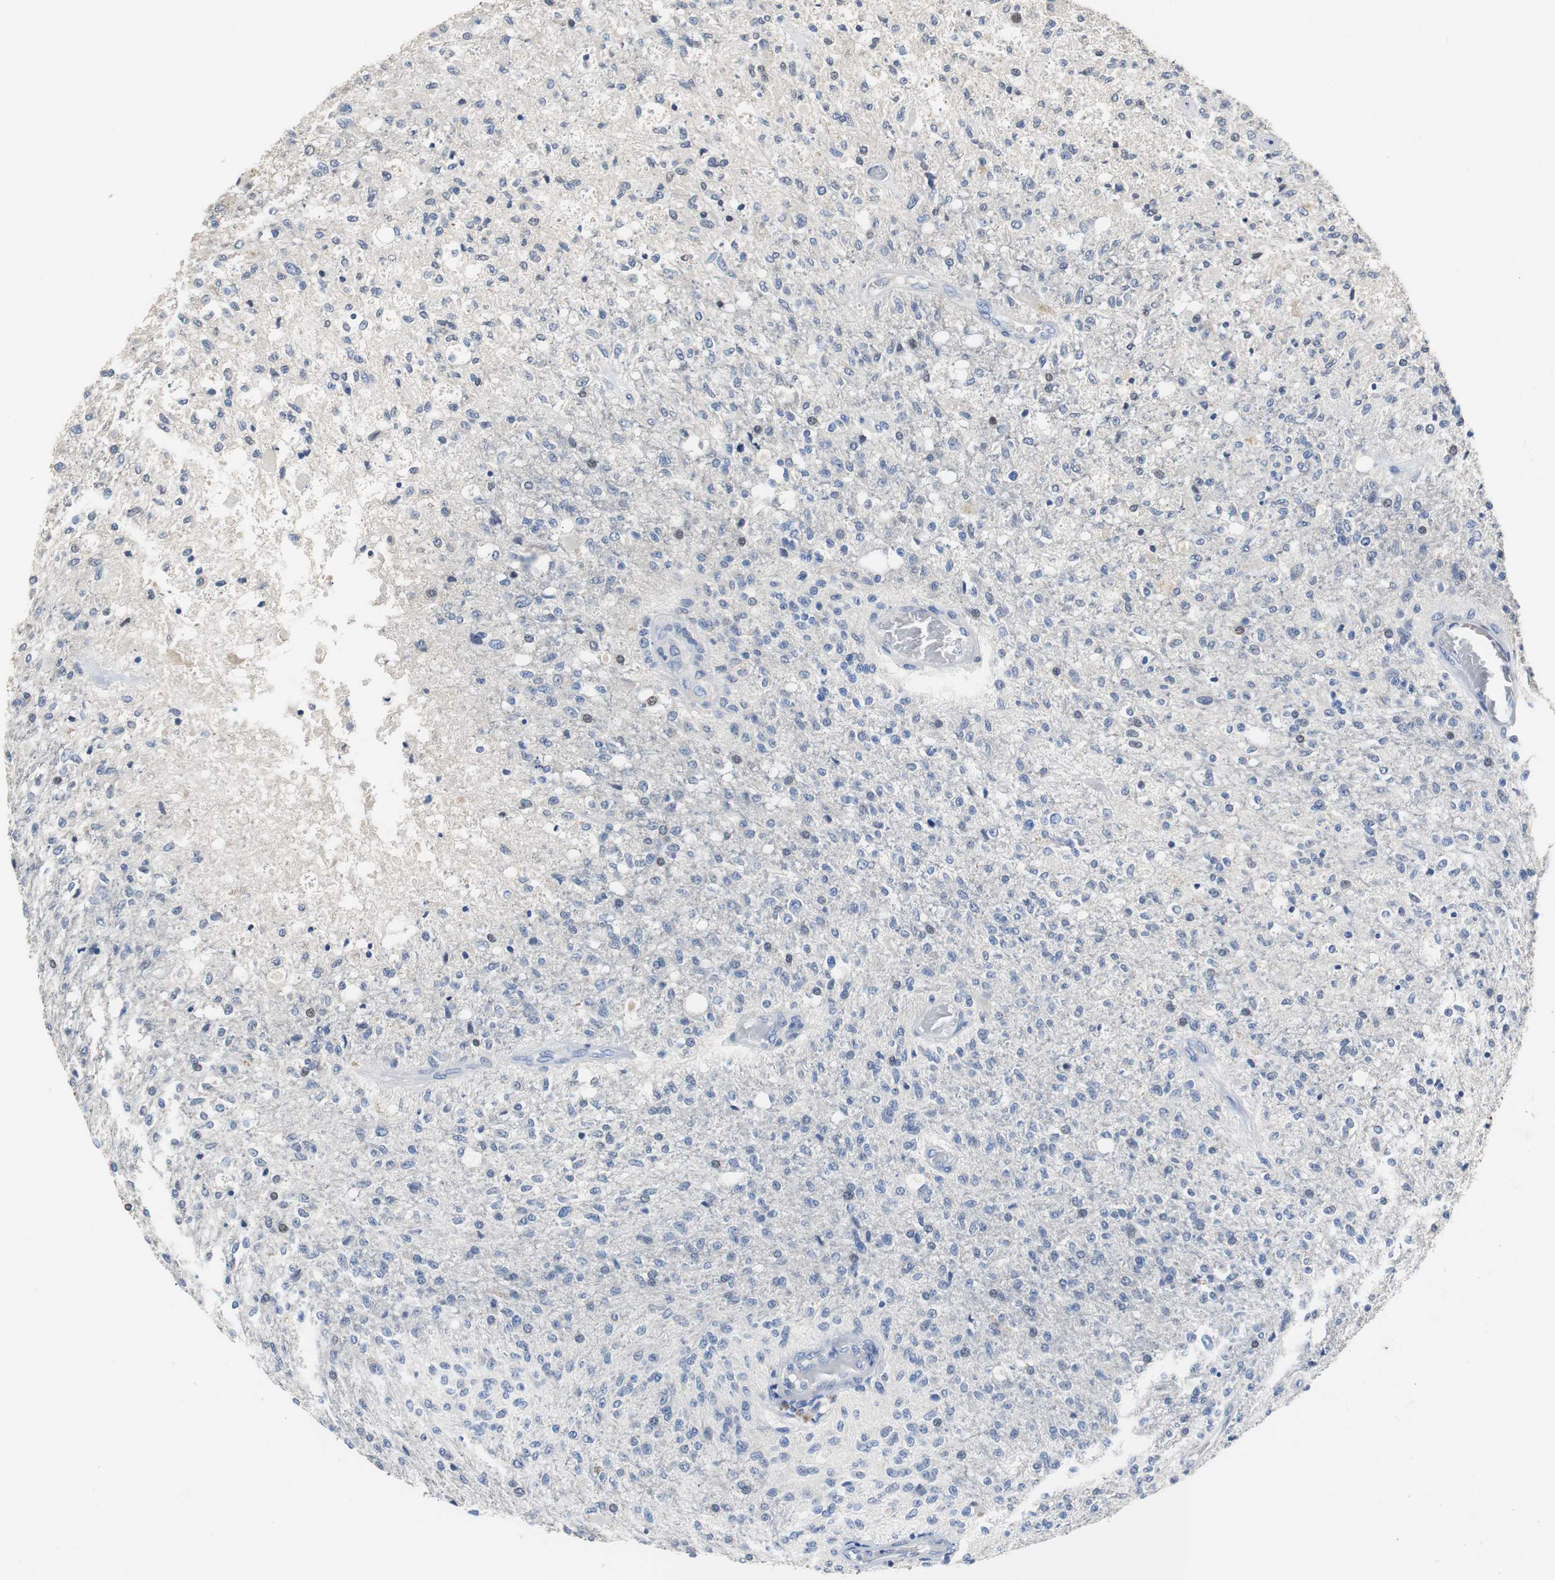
{"staining": {"intensity": "negative", "quantity": "none", "location": "none"}, "tissue": "glioma", "cell_type": "Tumor cells", "image_type": "cancer", "snomed": [{"axis": "morphology", "description": "Normal tissue, NOS"}, {"axis": "morphology", "description": "Glioma, malignant, High grade"}, {"axis": "topography", "description": "Cerebral cortex"}], "caption": "Tumor cells show no significant expression in glioma.", "gene": "PCK1", "patient": {"sex": "male", "age": 77}}